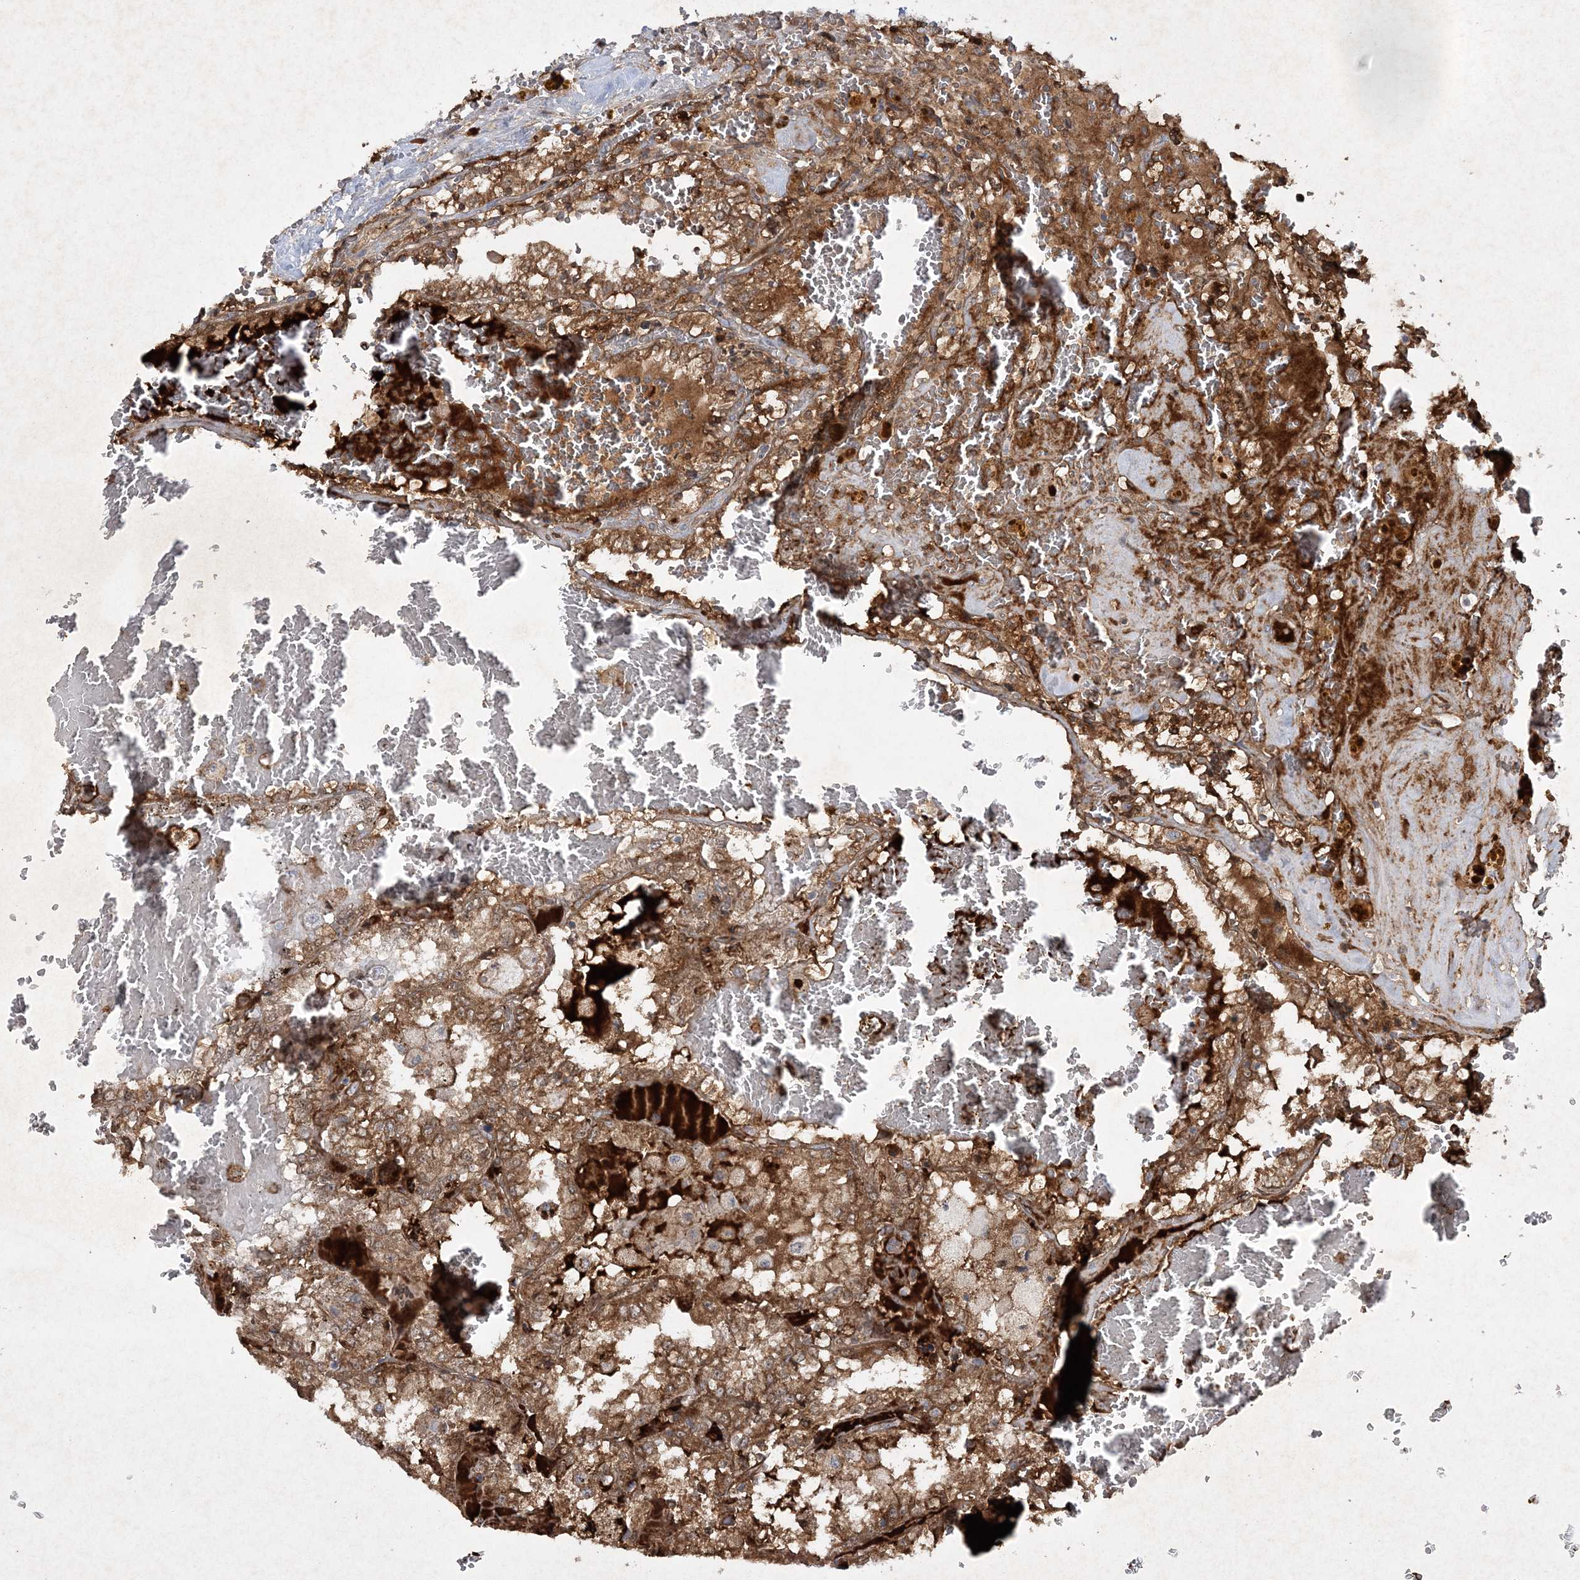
{"staining": {"intensity": "moderate", "quantity": ">75%", "location": "cytoplasmic/membranous"}, "tissue": "renal cancer", "cell_type": "Tumor cells", "image_type": "cancer", "snomed": [{"axis": "morphology", "description": "Adenocarcinoma, NOS"}, {"axis": "topography", "description": "Kidney"}], "caption": "Renal cancer tissue displays moderate cytoplasmic/membranous positivity in approximately >75% of tumor cells, visualized by immunohistochemistry.", "gene": "MOCS2", "patient": {"sex": "female", "age": 56}}